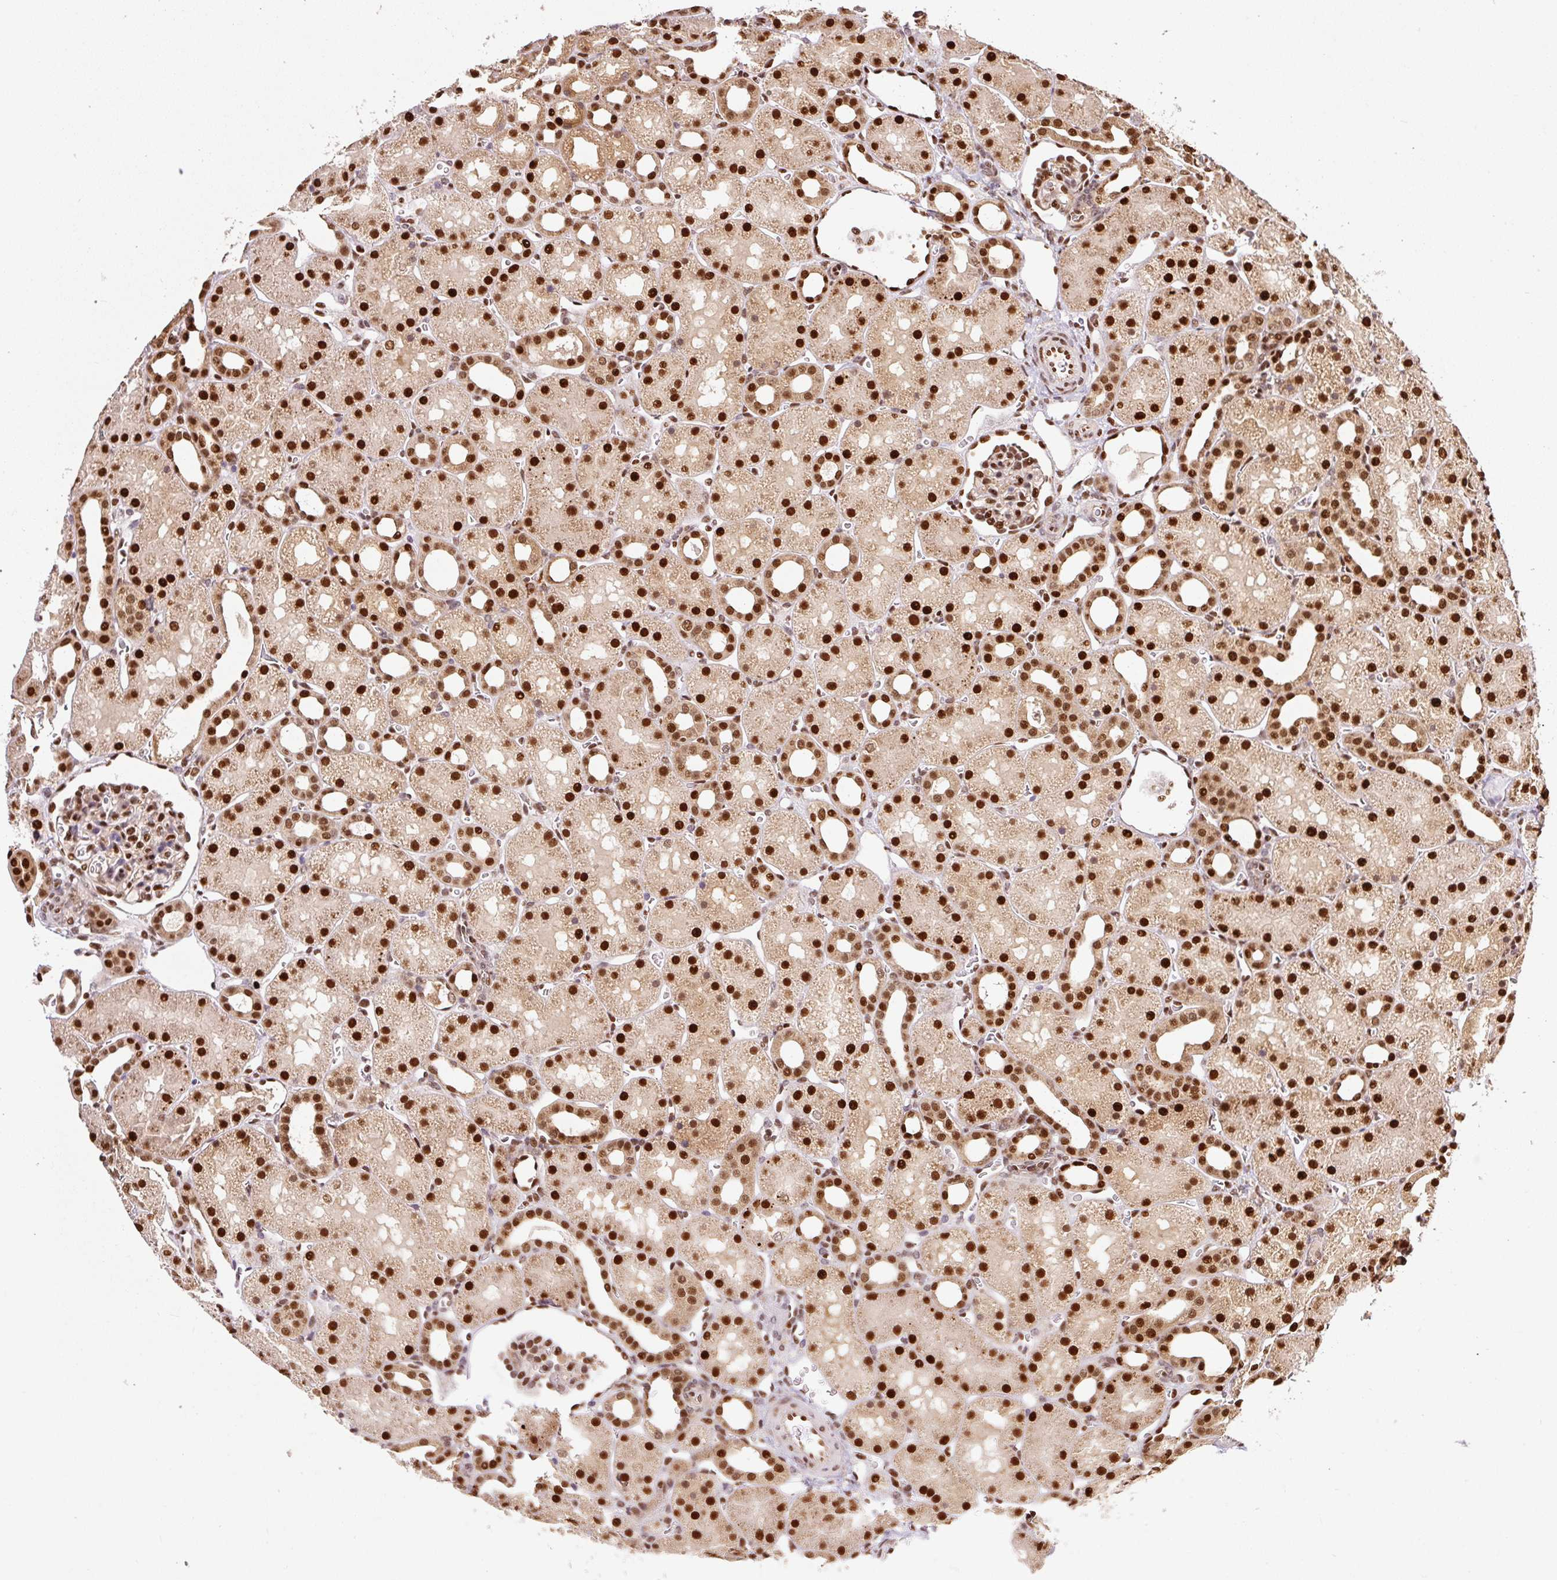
{"staining": {"intensity": "strong", "quantity": ">75%", "location": "nuclear"}, "tissue": "kidney", "cell_type": "Cells in glomeruli", "image_type": "normal", "snomed": [{"axis": "morphology", "description": "Normal tissue, NOS"}, {"axis": "topography", "description": "Kidney"}], "caption": "Protein staining of unremarkable kidney demonstrates strong nuclear expression in about >75% of cells in glomeruli.", "gene": "GPR139", "patient": {"sex": "male", "age": 2}}